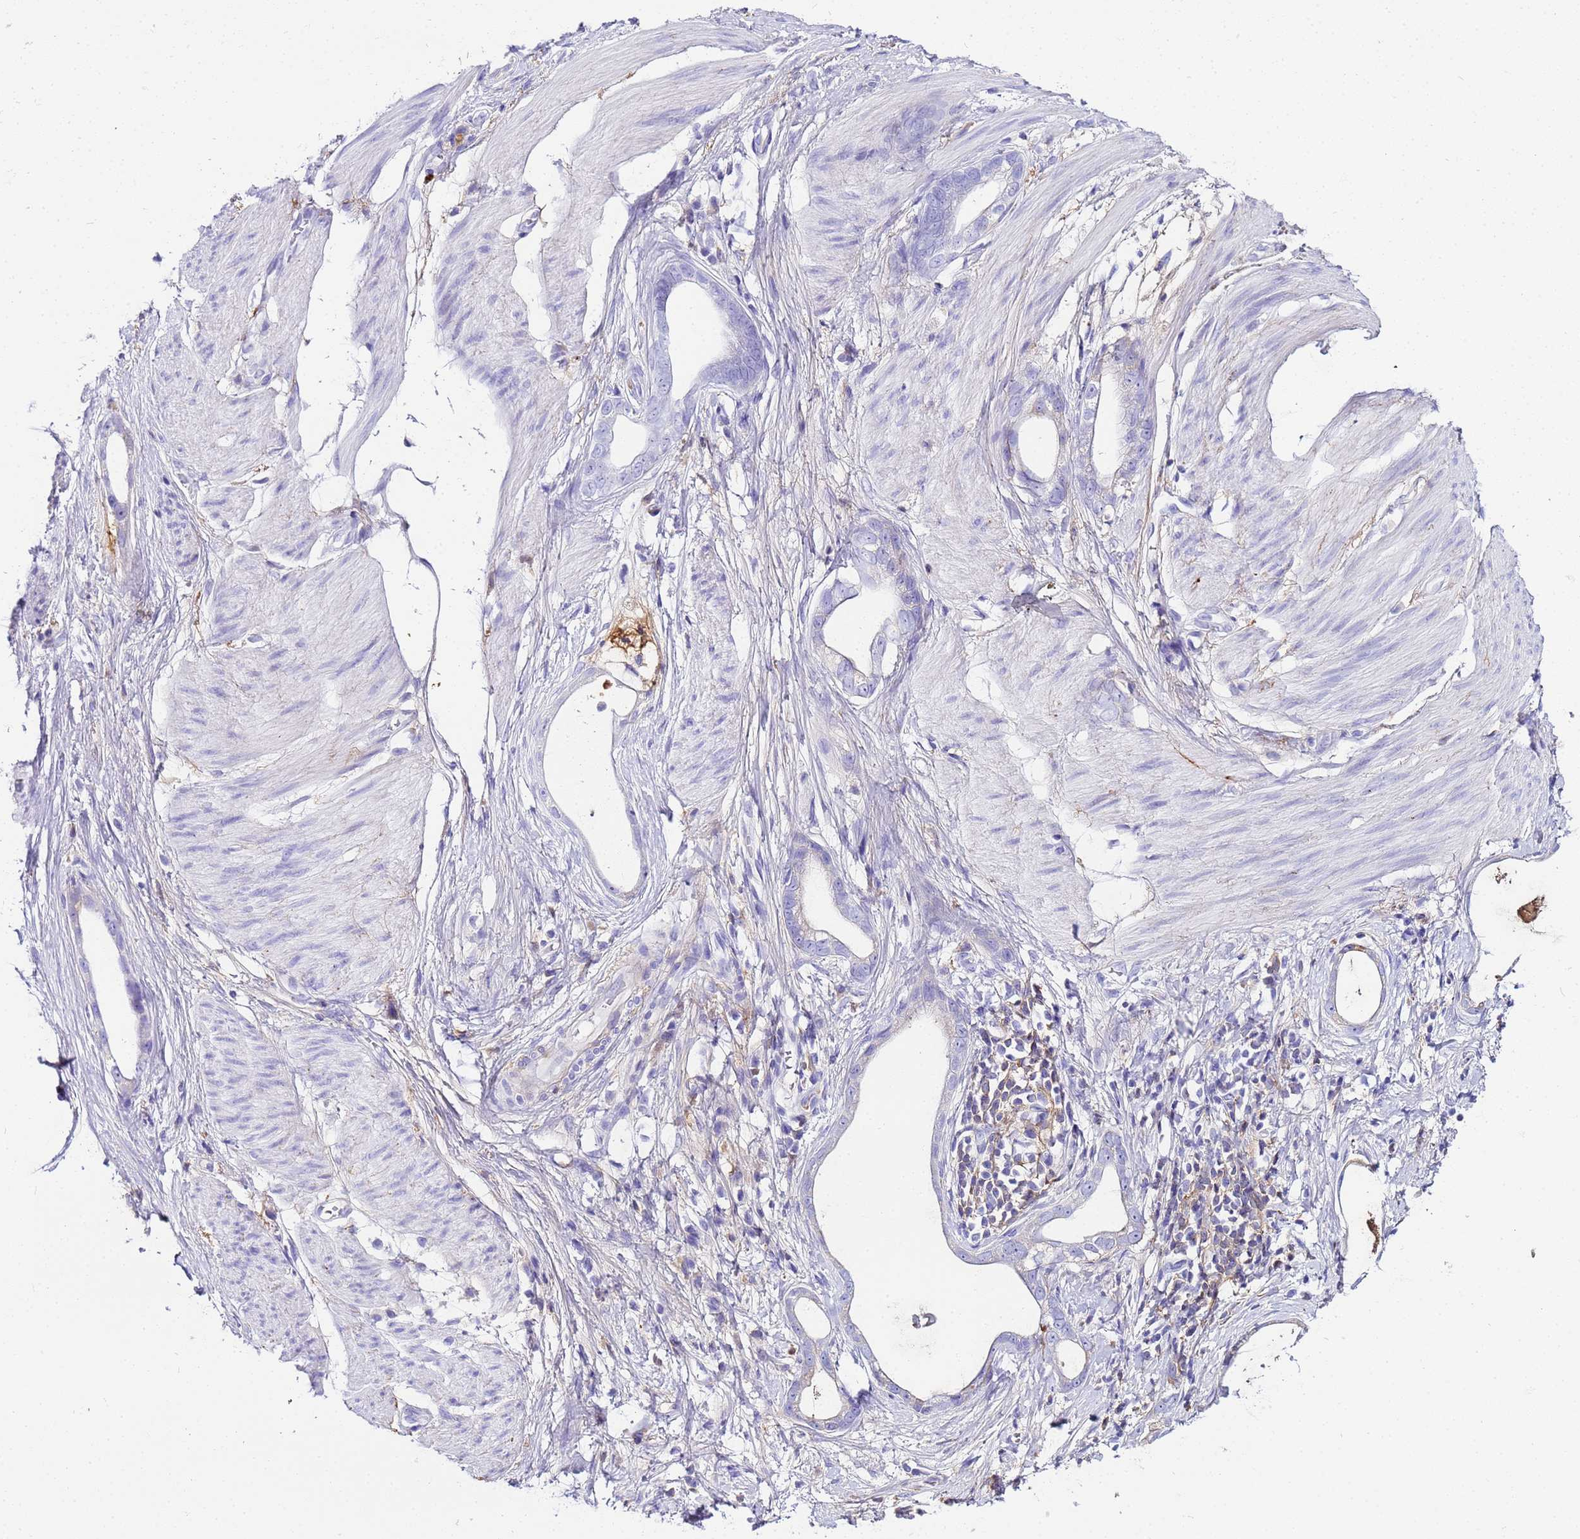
{"staining": {"intensity": "negative", "quantity": "none", "location": "none"}, "tissue": "stomach cancer", "cell_type": "Tumor cells", "image_type": "cancer", "snomed": [{"axis": "morphology", "description": "Adenocarcinoma, NOS"}, {"axis": "topography", "description": "Stomach"}], "caption": "Micrograph shows no protein positivity in tumor cells of adenocarcinoma (stomach) tissue.", "gene": "CFHR2", "patient": {"sex": "male", "age": 55}}